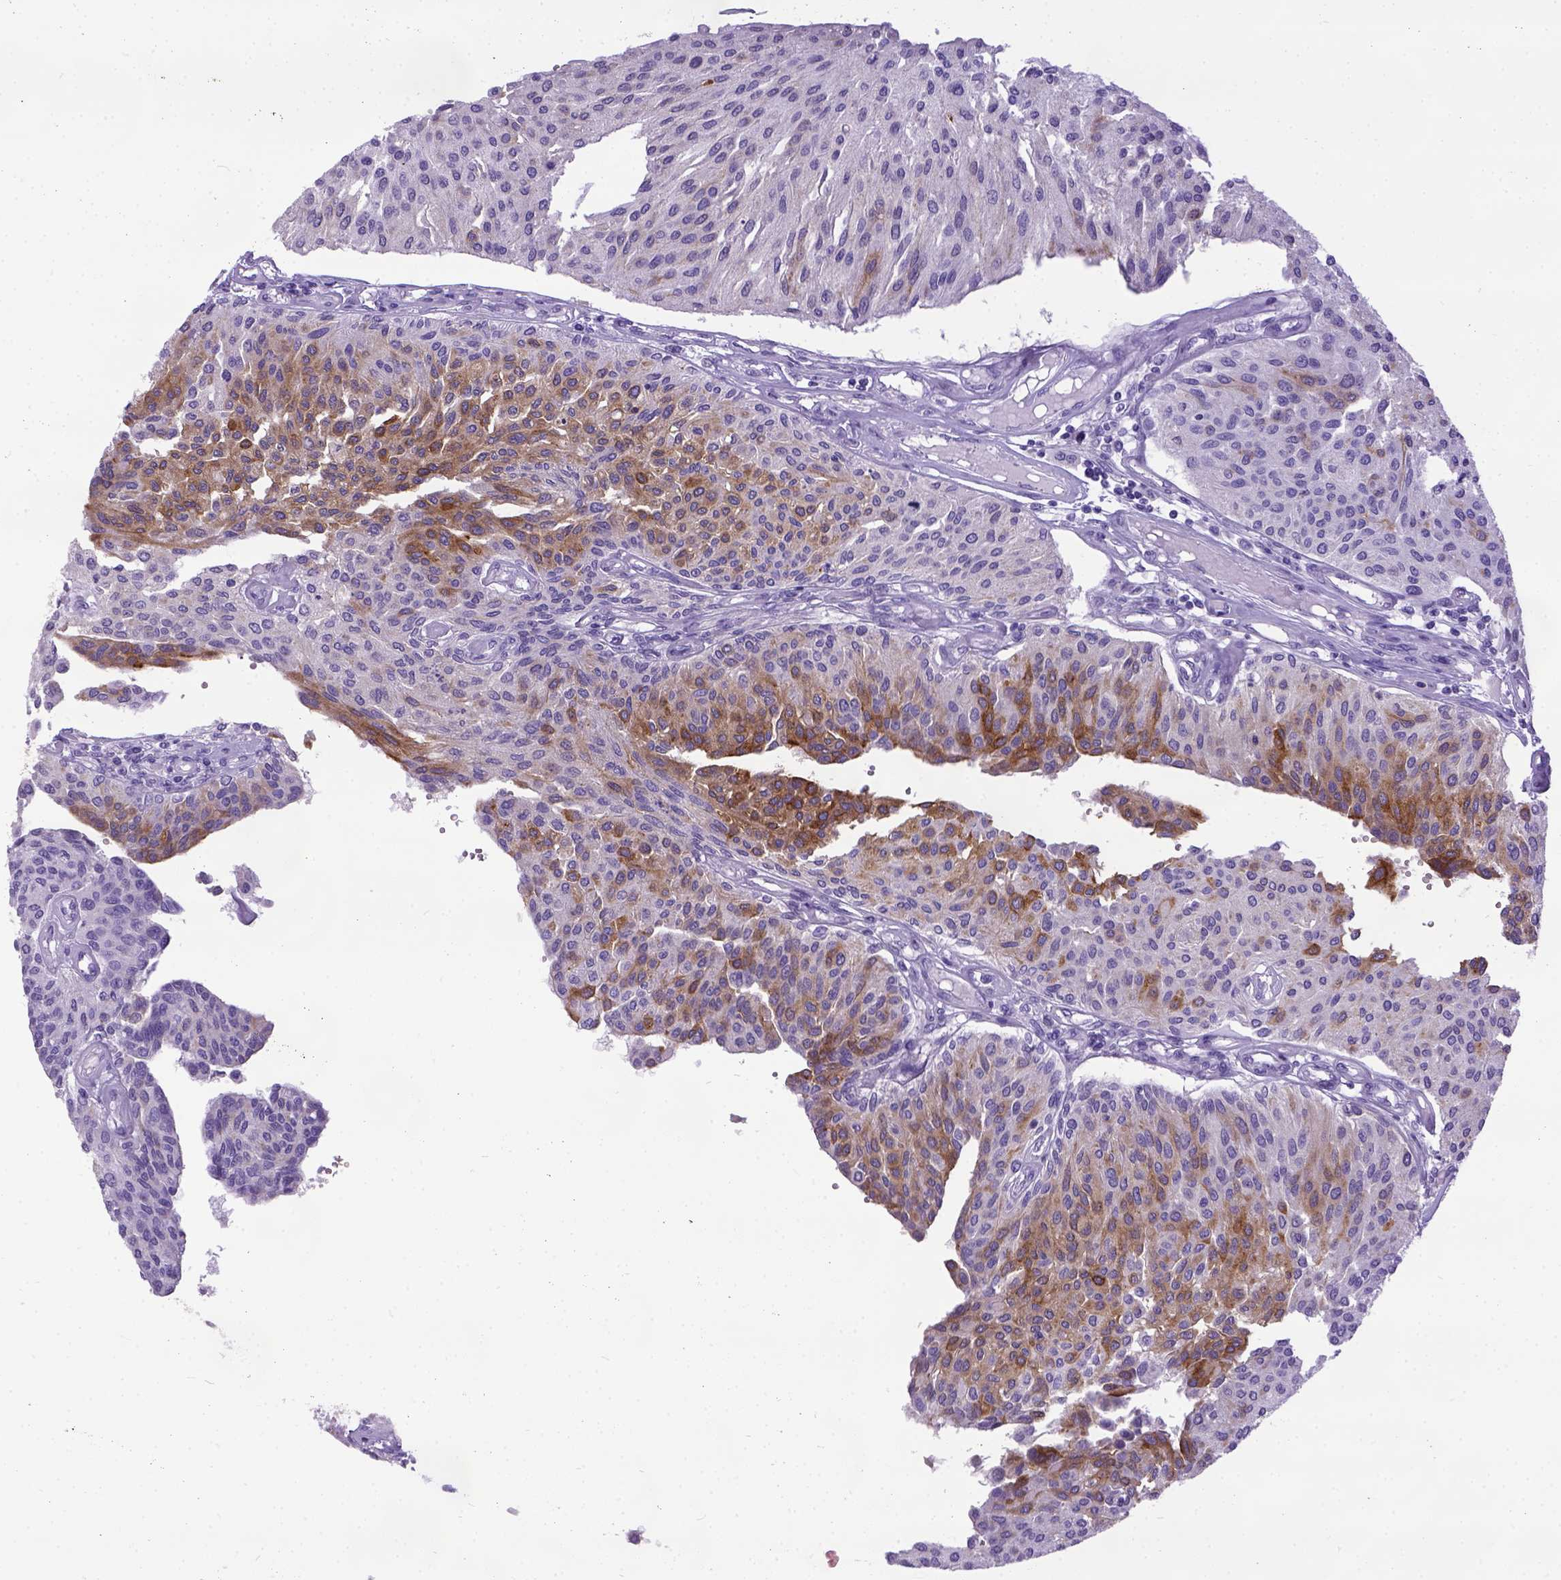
{"staining": {"intensity": "strong", "quantity": "25%-75%", "location": "cytoplasmic/membranous"}, "tissue": "urothelial cancer", "cell_type": "Tumor cells", "image_type": "cancer", "snomed": [{"axis": "morphology", "description": "Urothelial carcinoma, NOS"}, {"axis": "topography", "description": "Urinary bladder"}], "caption": "Immunohistochemistry (IHC) of urothelial cancer exhibits high levels of strong cytoplasmic/membranous positivity in about 25%-75% of tumor cells.", "gene": "IGF2", "patient": {"sex": "male", "age": 55}}